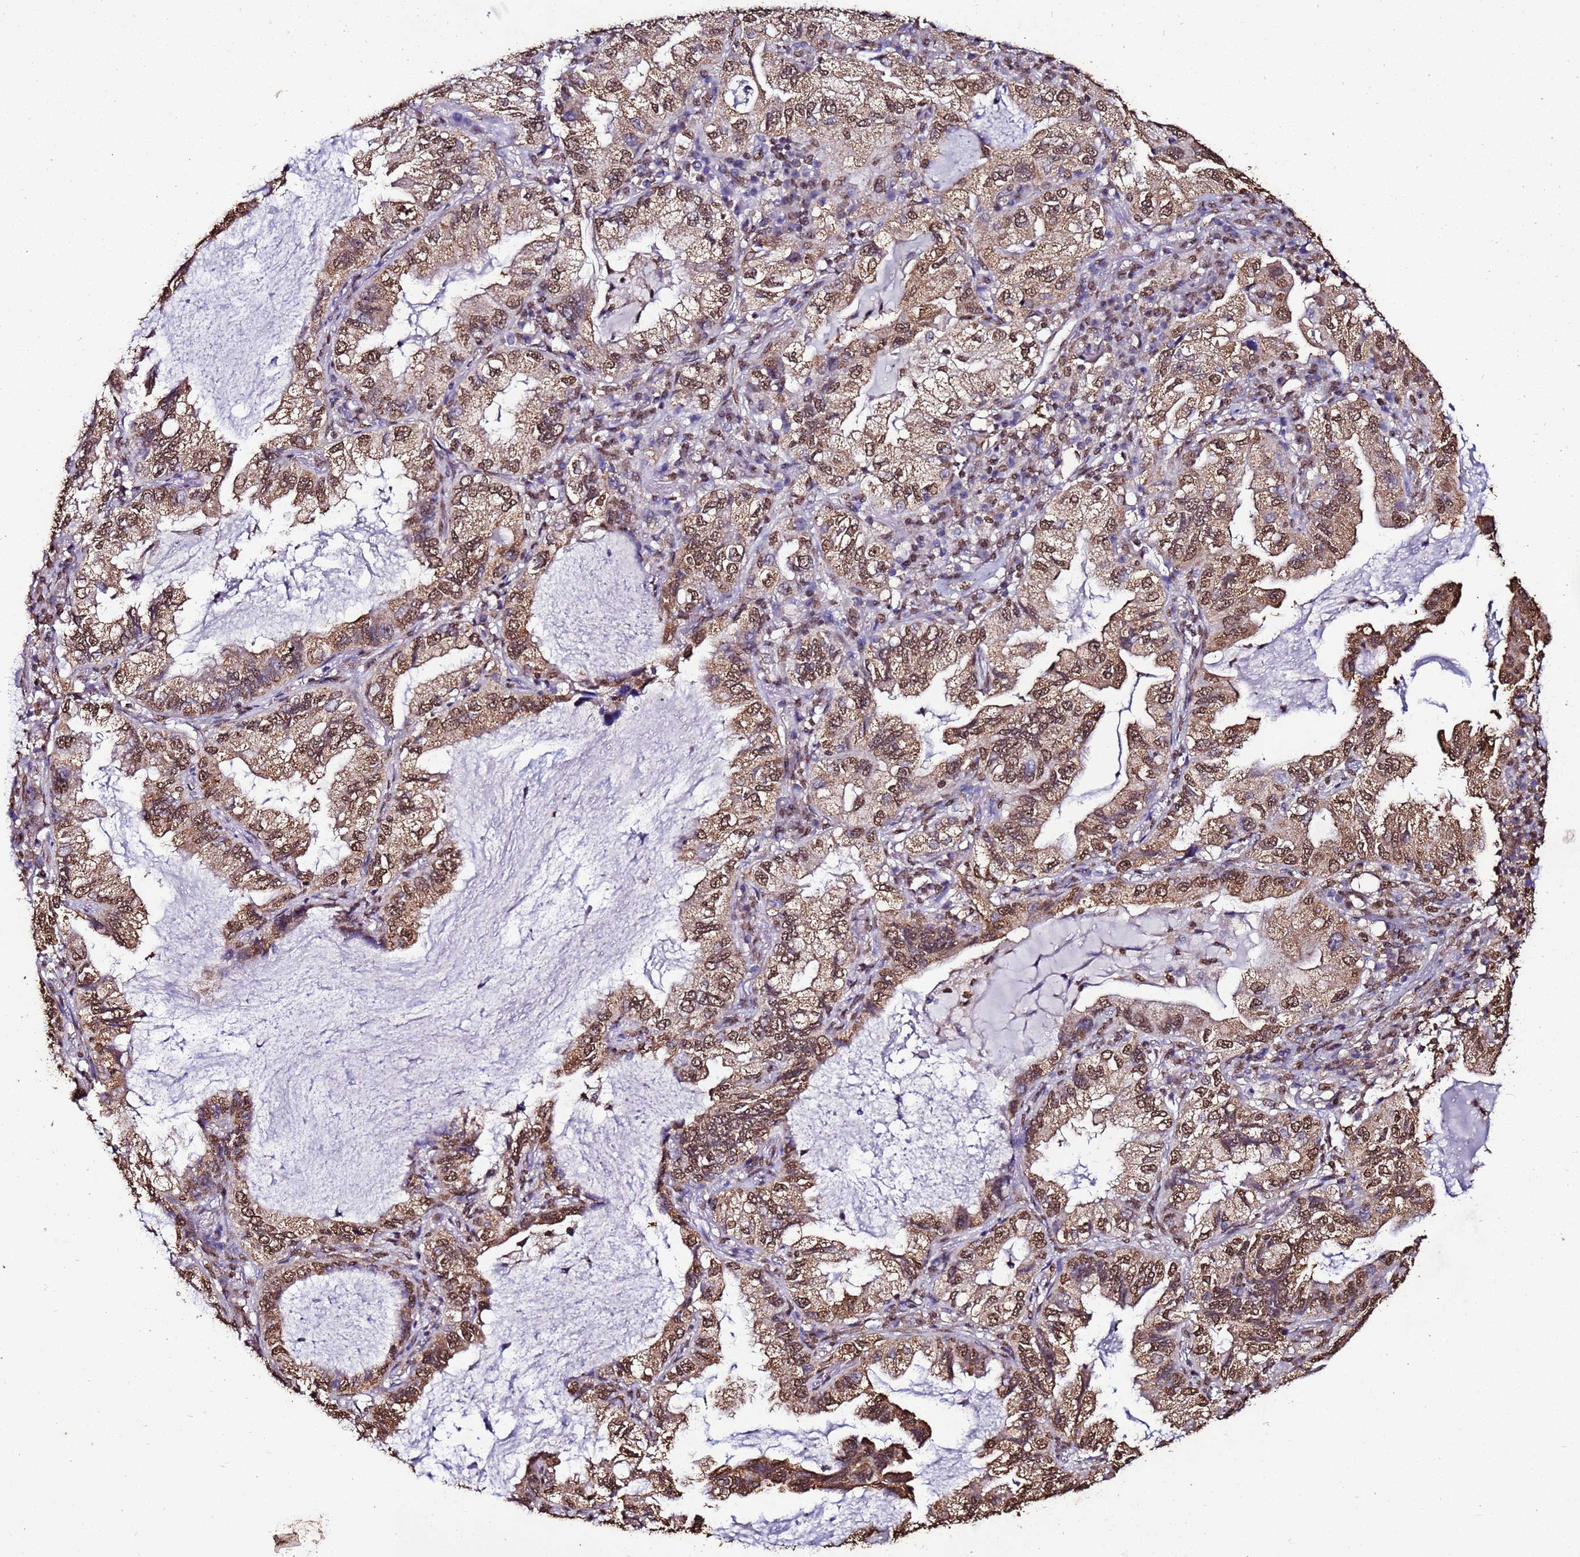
{"staining": {"intensity": "strong", "quantity": ">75%", "location": "cytoplasmic/membranous,nuclear"}, "tissue": "lung cancer", "cell_type": "Tumor cells", "image_type": "cancer", "snomed": [{"axis": "morphology", "description": "Adenocarcinoma, NOS"}, {"axis": "topography", "description": "Lung"}], "caption": "The immunohistochemical stain highlights strong cytoplasmic/membranous and nuclear staining in tumor cells of lung adenocarcinoma tissue.", "gene": "TRIP6", "patient": {"sex": "female", "age": 69}}